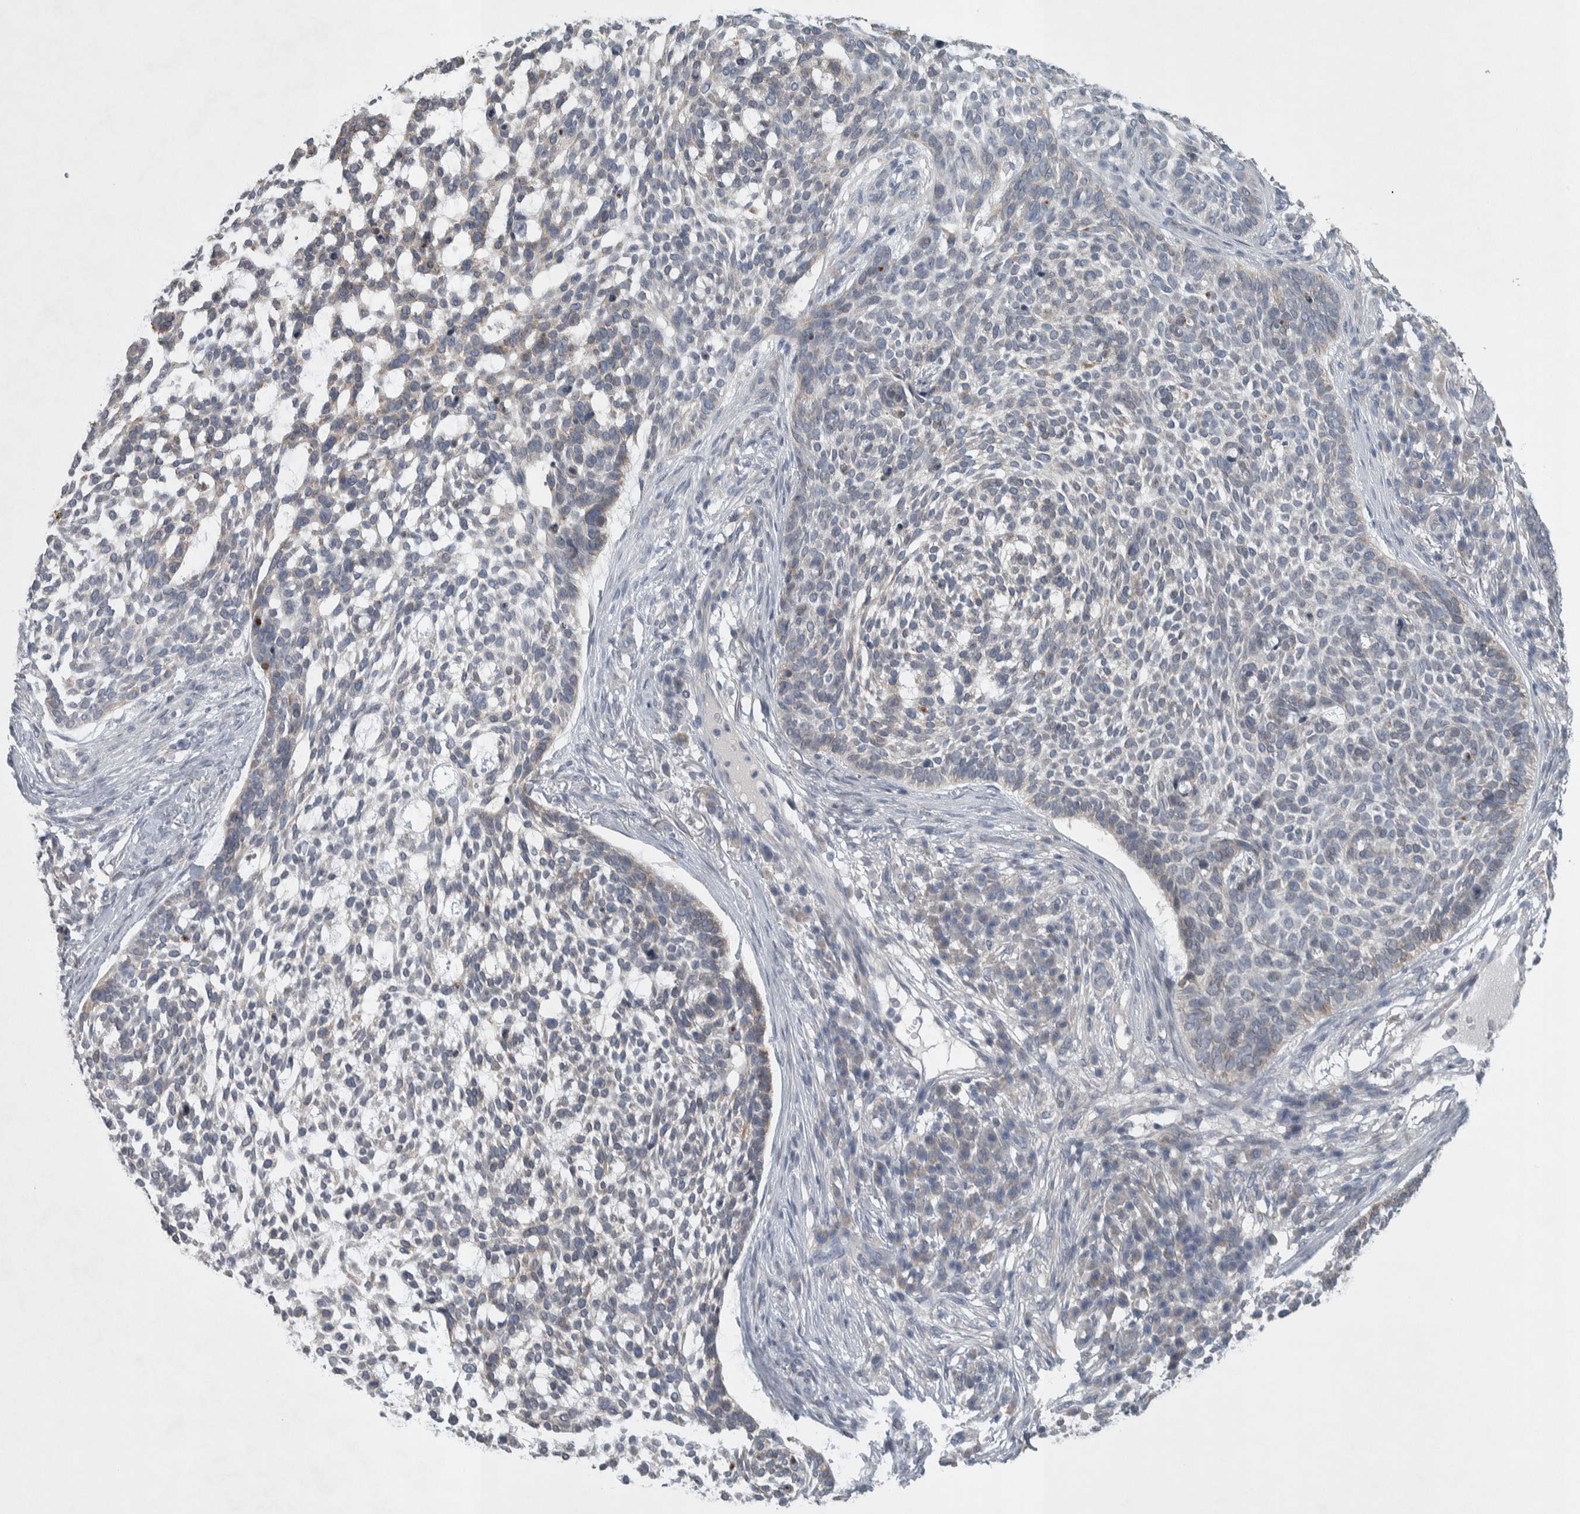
{"staining": {"intensity": "negative", "quantity": "none", "location": "none"}, "tissue": "skin cancer", "cell_type": "Tumor cells", "image_type": "cancer", "snomed": [{"axis": "morphology", "description": "Basal cell carcinoma"}, {"axis": "topography", "description": "Skin"}], "caption": "Tumor cells show no significant protein expression in basal cell carcinoma (skin).", "gene": "SIGMAR1", "patient": {"sex": "female", "age": 64}}